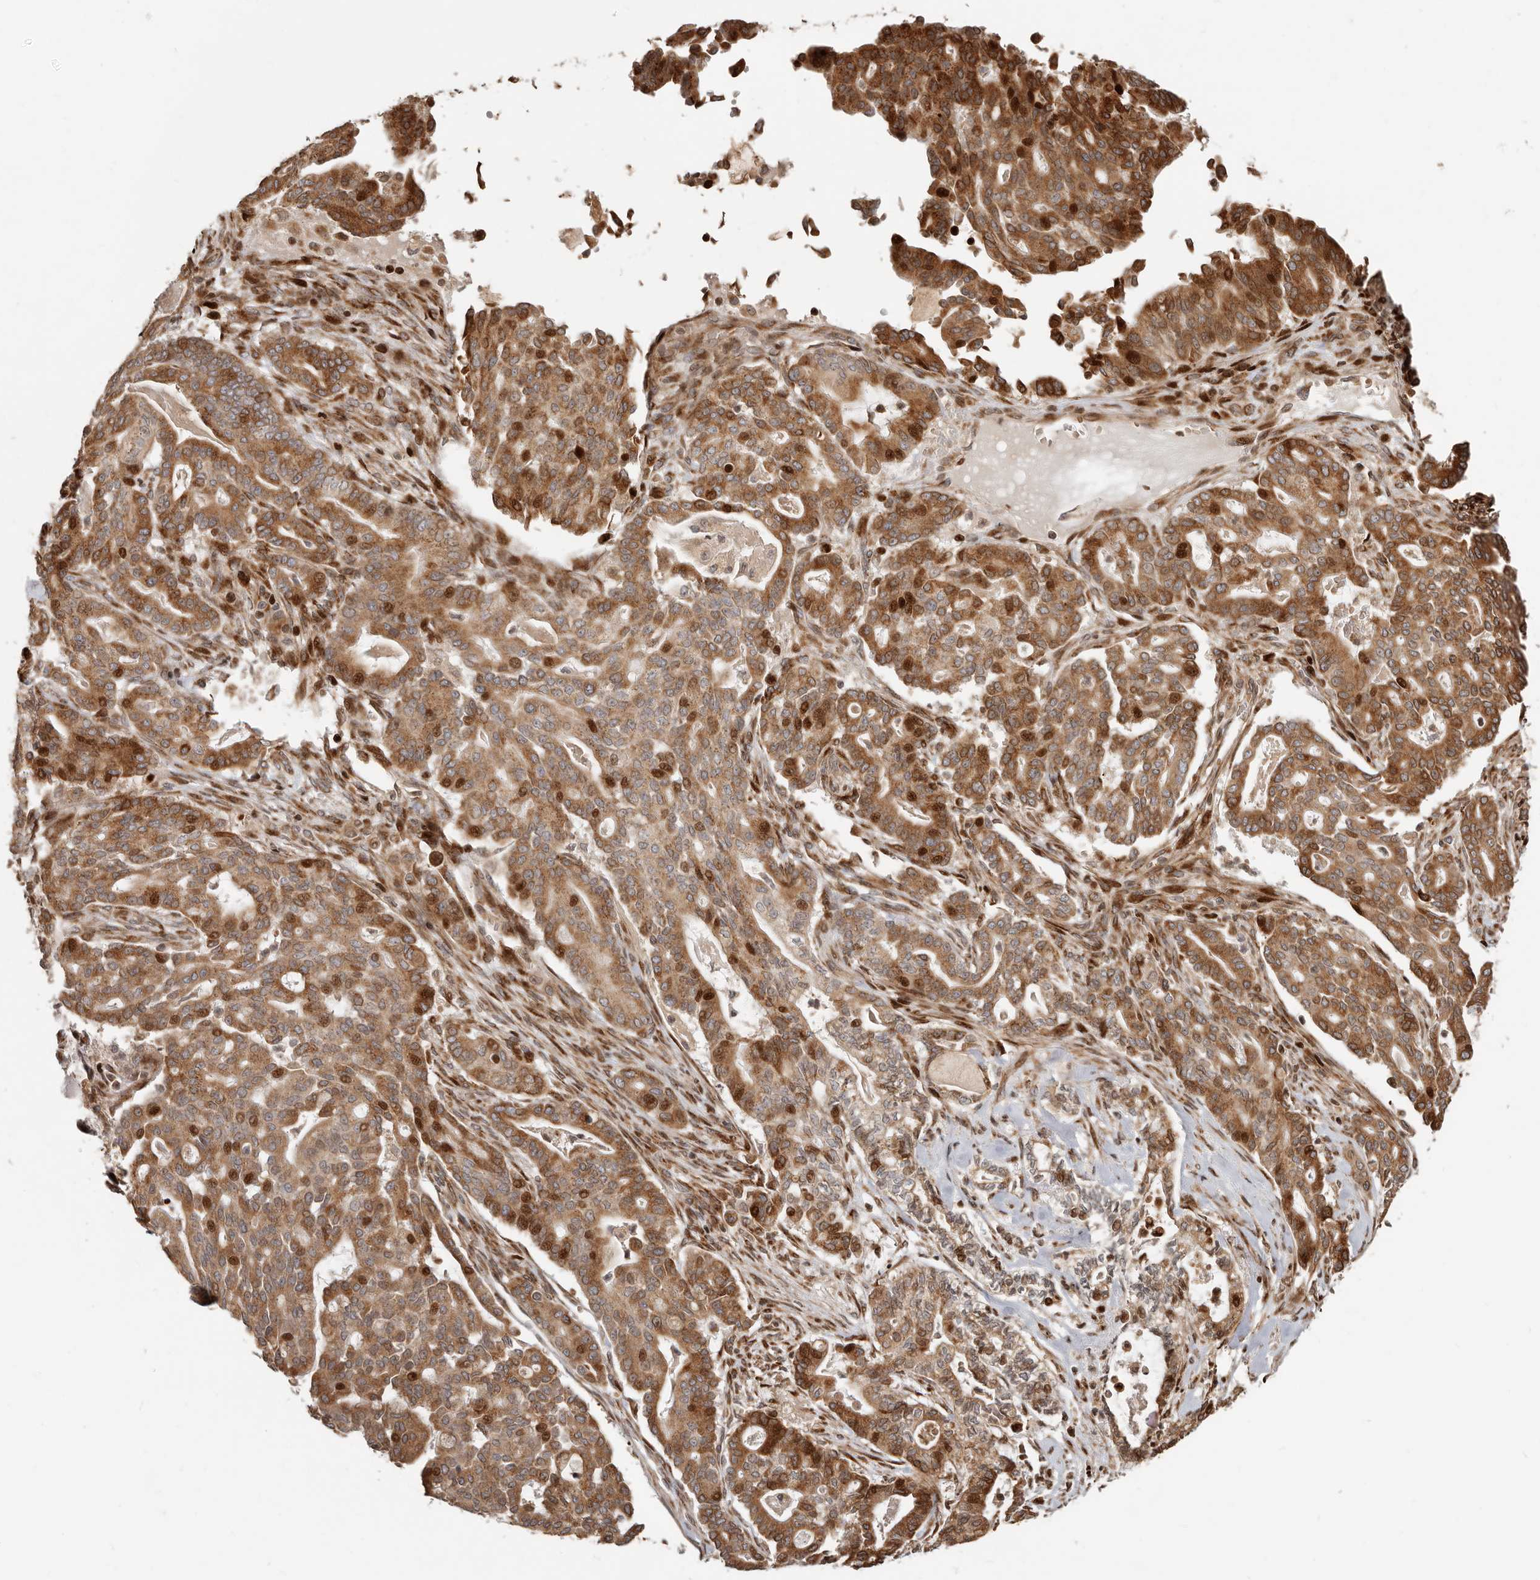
{"staining": {"intensity": "moderate", "quantity": ">75%", "location": "cytoplasmic/membranous,nuclear"}, "tissue": "pancreatic cancer", "cell_type": "Tumor cells", "image_type": "cancer", "snomed": [{"axis": "morphology", "description": "Adenocarcinoma, NOS"}, {"axis": "topography", "description": "Pancreas"}], "caption": "The photomicrograph reveals a brown stain indicating the presence of a protein in the cytoplasmic/membranous and nuclear of tumor cells in pancreatic cancer. The protein is stained brown, and the nuclei are stained in blue (DAB (3,3'-diaminobenzidine) IHC with brightfield microscopy, high magnification).", "gene": "TRIM4", "patient": {"sex": "male", "age": 63}}